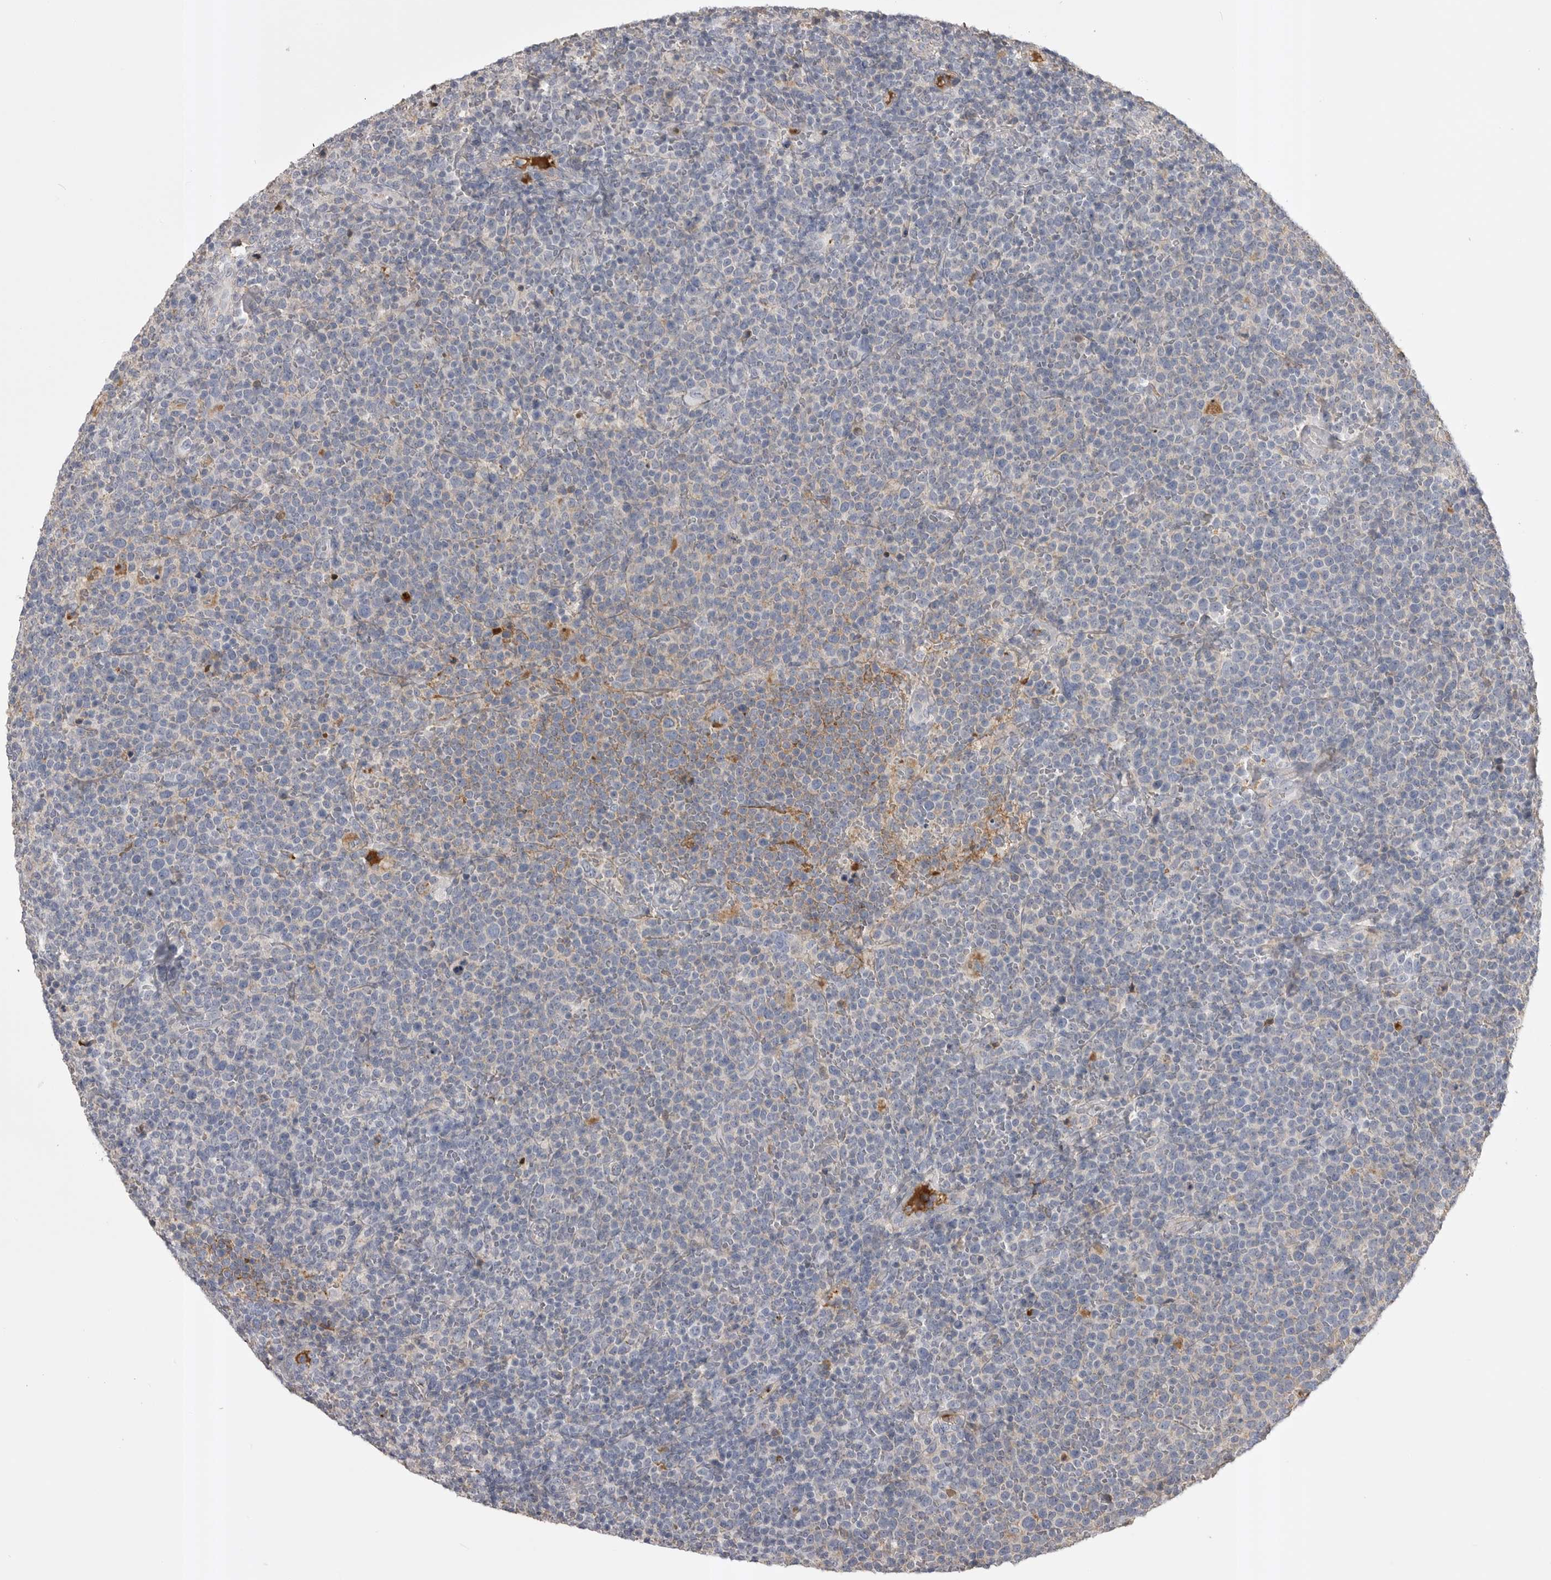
{"staining": {"intensity": "negative", "quantity": "none", "location": "none"}, "tissue": "lymphoma", "cell_type": "Tumor cells", "image_type": "cancer", "snomed": [{"axis": "morphology", "description": "Malignant lymphoma, non-Hodgkin's type, High grade"}, {"axis": "topography", "description": "Lymph node"}], "caption": "Tumor cells are negative for brown protein staining in malignant lymphoma, non-Hodgkin's type (high-grade).", "gene": "AHSG", "patient": {"sex": "male", "age": 61}}